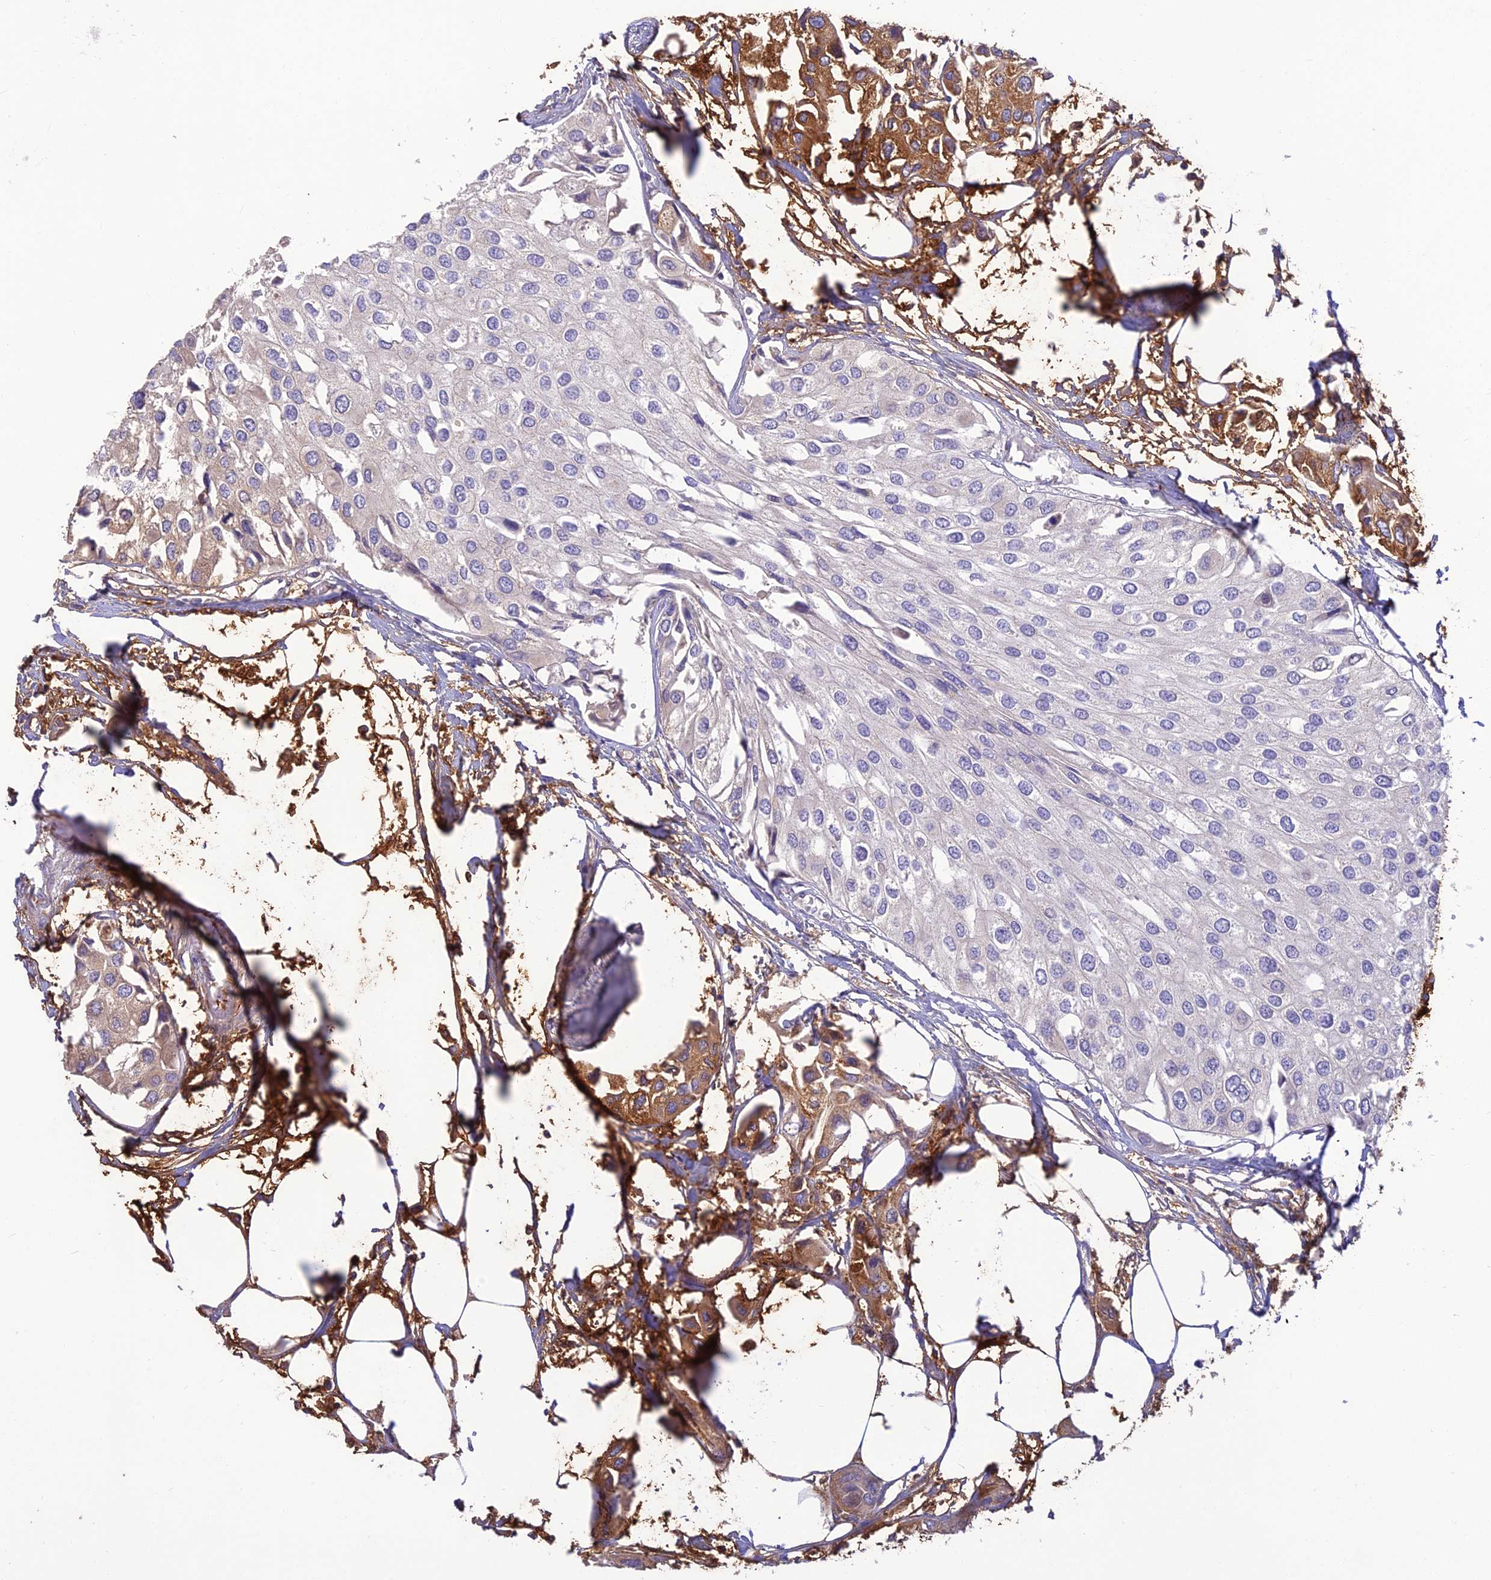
{"staining": {"intensity": "moderate", "quantity": "<25%", "location": "cytoplasmic/membranous"}, "tissue": "urothelial cancer", "cell_type": "Tumor cells", "image_type": "cancer", "snomed": [{"axis": "morphology", "description": "Urothelial carcinoma, High grade"}, {"axis": "topography", "description": "Urinary bladder"}], "caption": "The image exhibits staining of urothelial carcinoma (high-grade), revealing moderate cytoplasmic/membranous protein staining (brown color) within tumor cells.", "gene": "ST8SIA5", "patient": {"sex": "male", "age": 64}}